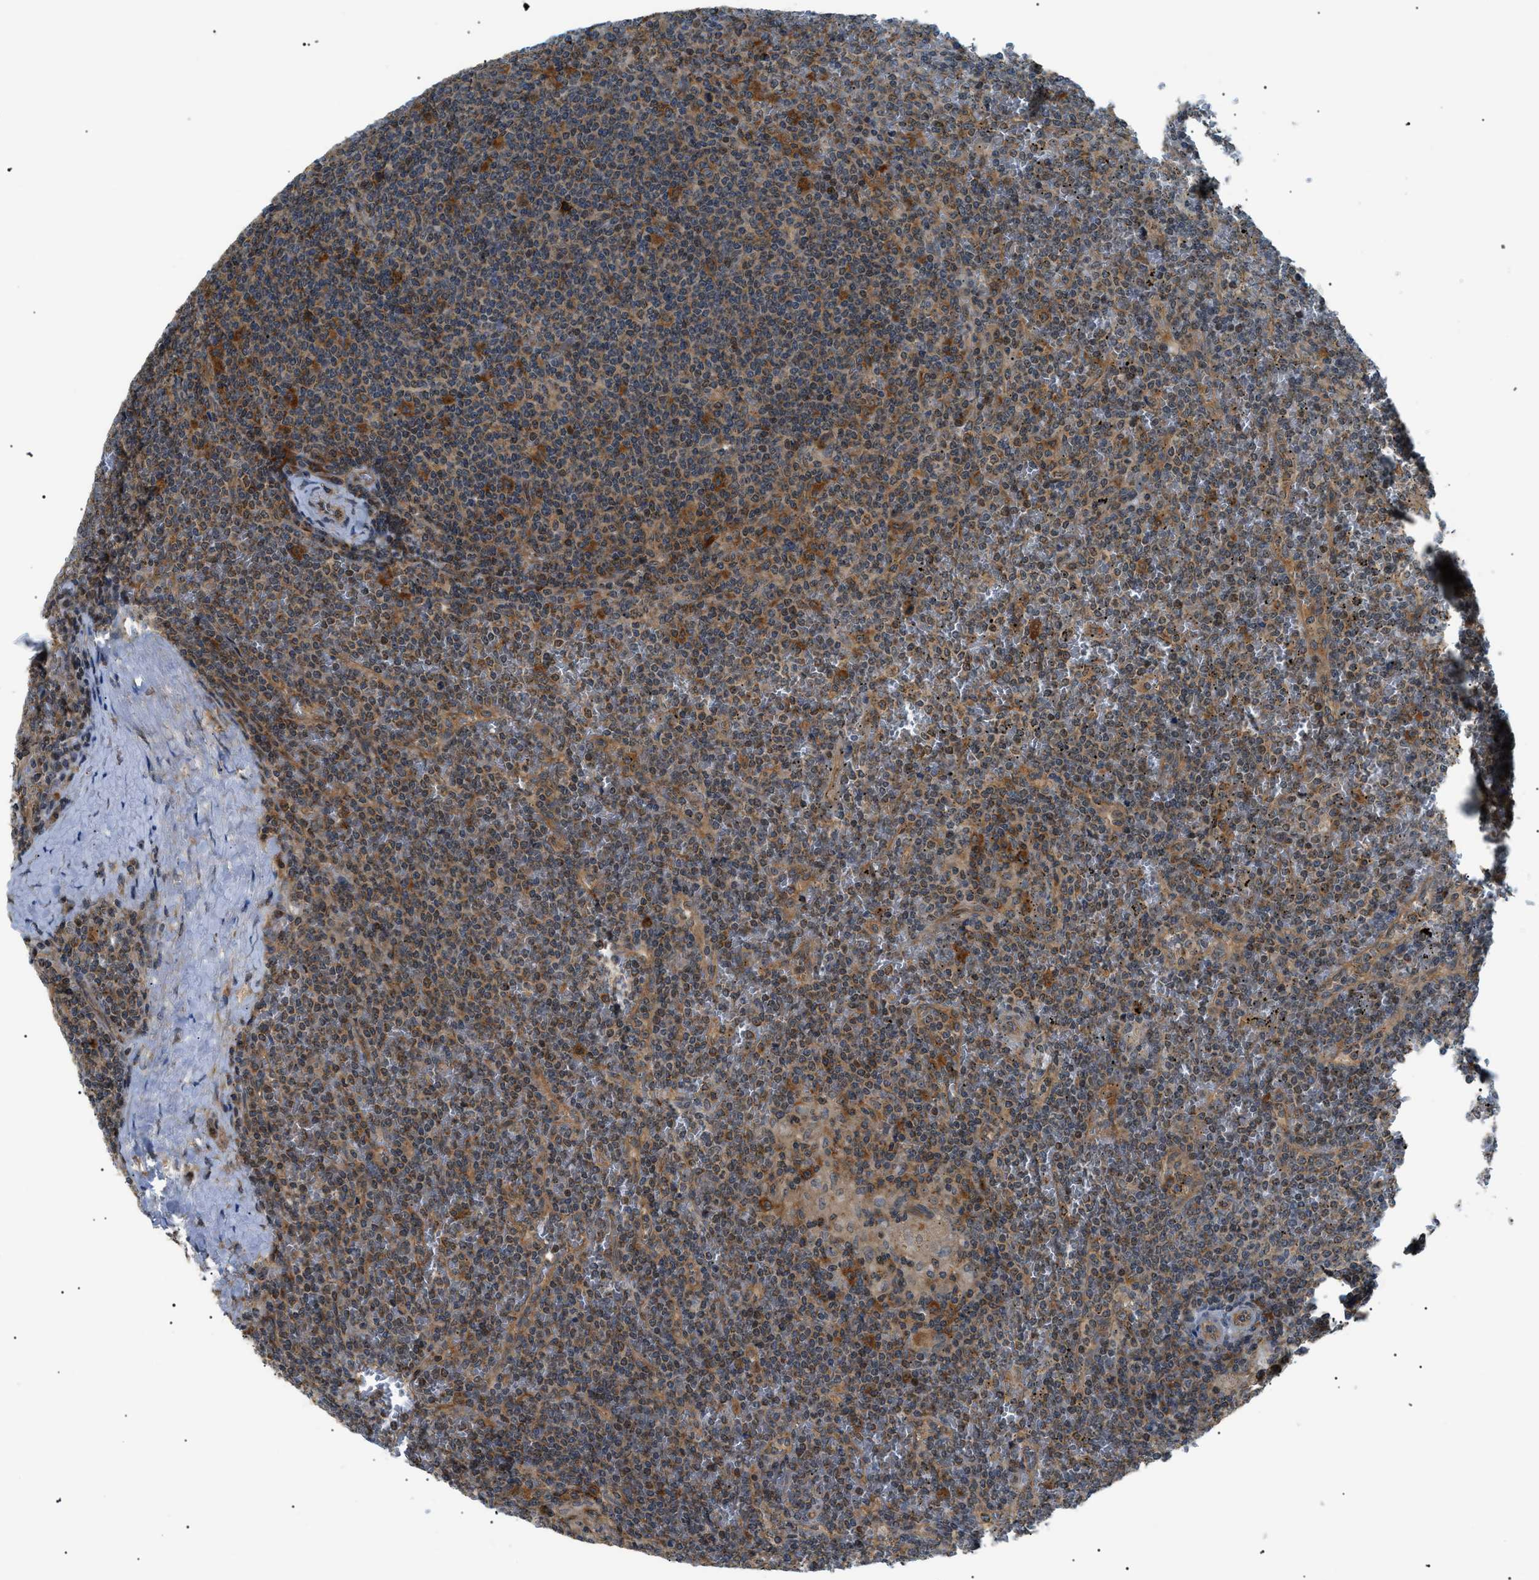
{"staining": {"intensity": "moderate", "quantity": "<25%", "location": "cytoplasmic/membranous"}, "tissue": "lymphoma", "cell_type": "Tumor cells", "image_type": "cancer", "snomed": [{"axis": "morphology", "description": "Malignant lymphoma, non-Hodgkin's type, Low grade"}, {"axis": "topography", "description": "Spleen"}], "caption": "Immunohistochemistry staining of low-grade malignant lymphoma, non-Hodgkin's type, which exhibits low levels of moderate cytoplasmic/membranous staining in approximately <25% of tumor cells indicating moderate cytoplasmic/membranous protein staining. The staining was performed using DAB (brown) for protein detection and nuclei were counterstained in hematoxylin (blue).", "gene": "SRPK1", "patient": {"sex": "female", "age": 19}}